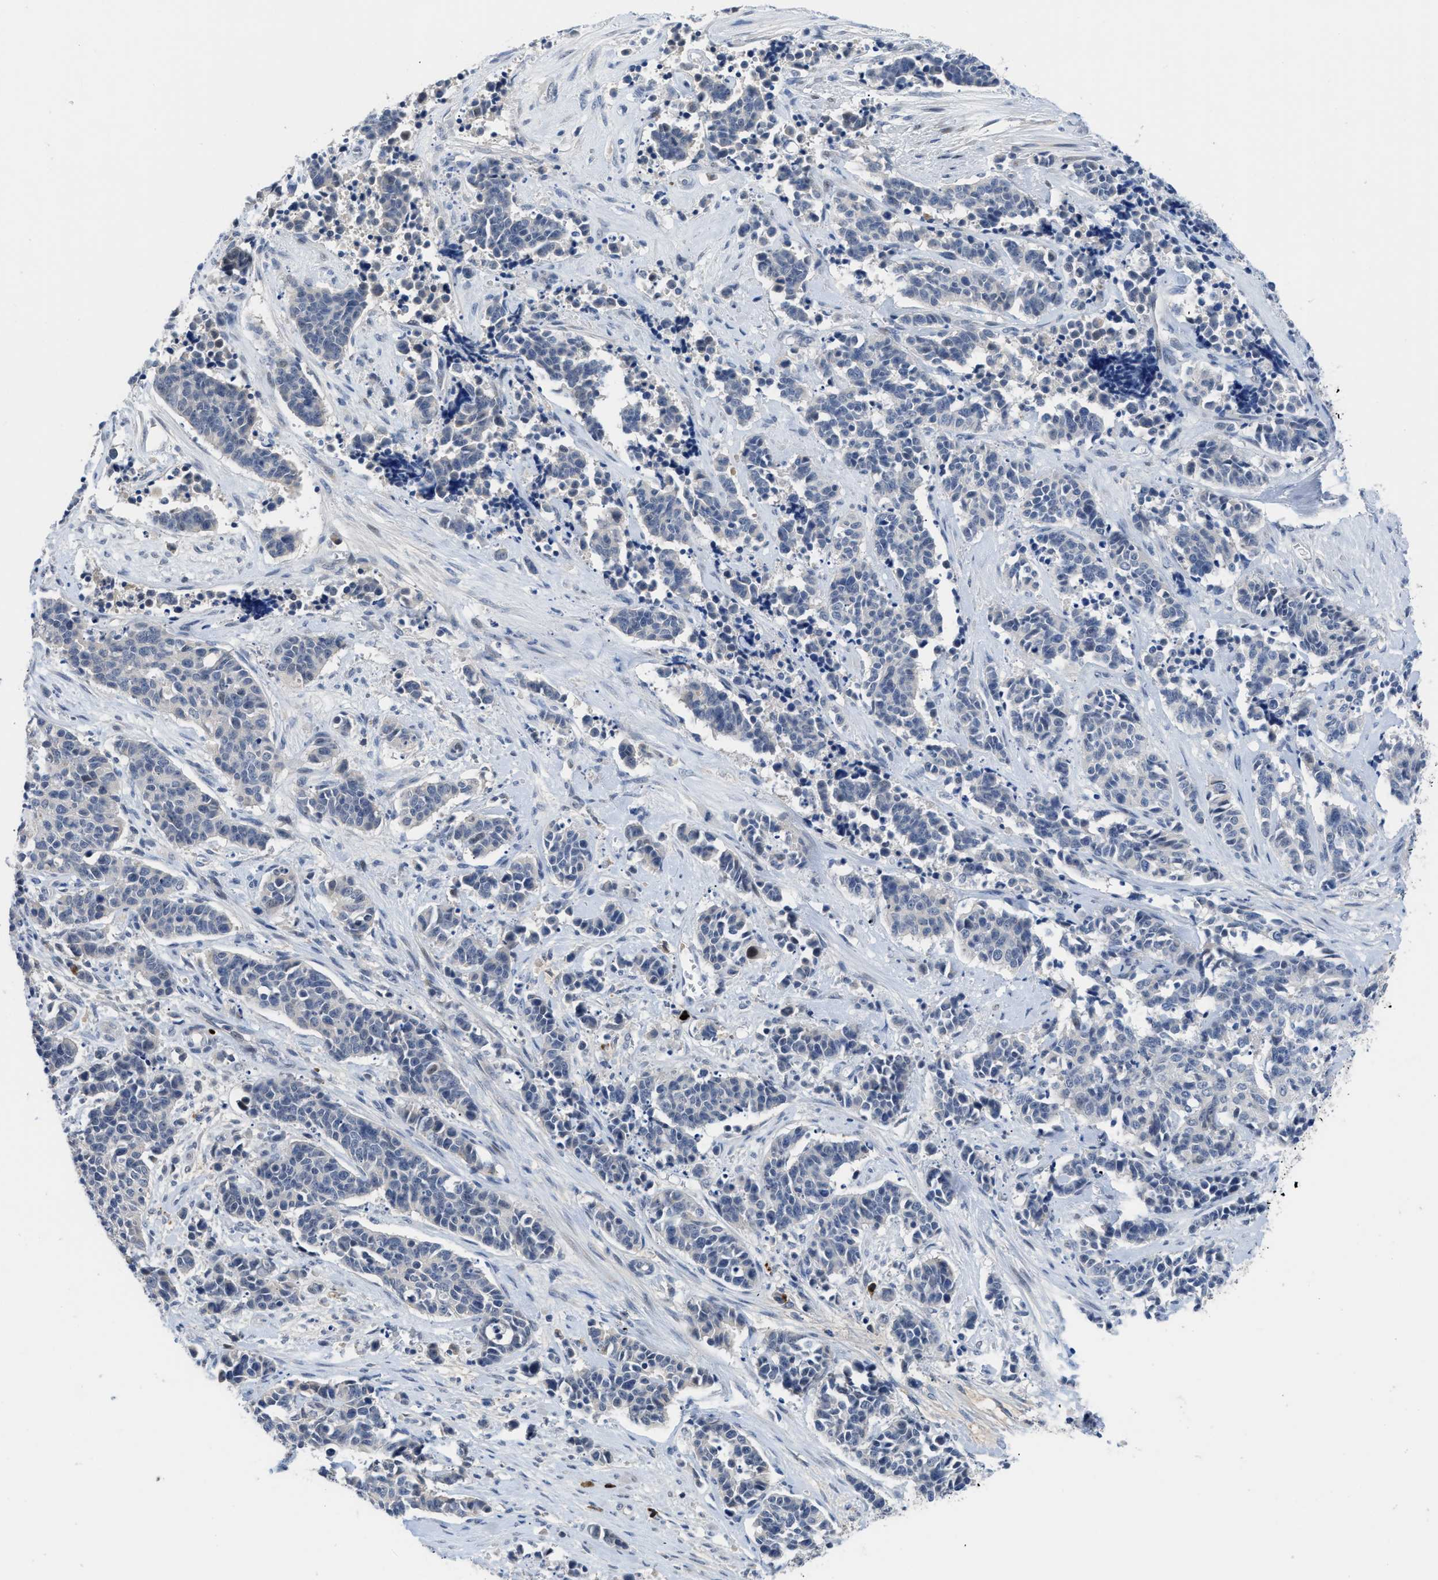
{"staining": {"intensity": "negative", "quantity": "none", "location": "none"}, "tissue": "cervical cancer", "cell_type": "Tumor cells", "image_type": "cancer", "snomed": [{"axis": "morphology", "description": "Squamous cell carcinoma, NOS"}, {"axis": "topography", "description": "Cervix"}], "caption": "A micrograph of cervical cancer (squamous cell carcinoma) stained for a protein shows no brown staining in tumor cells.", "gene": "OR9K2", "patient": {"sex": "female", "age": 35}}